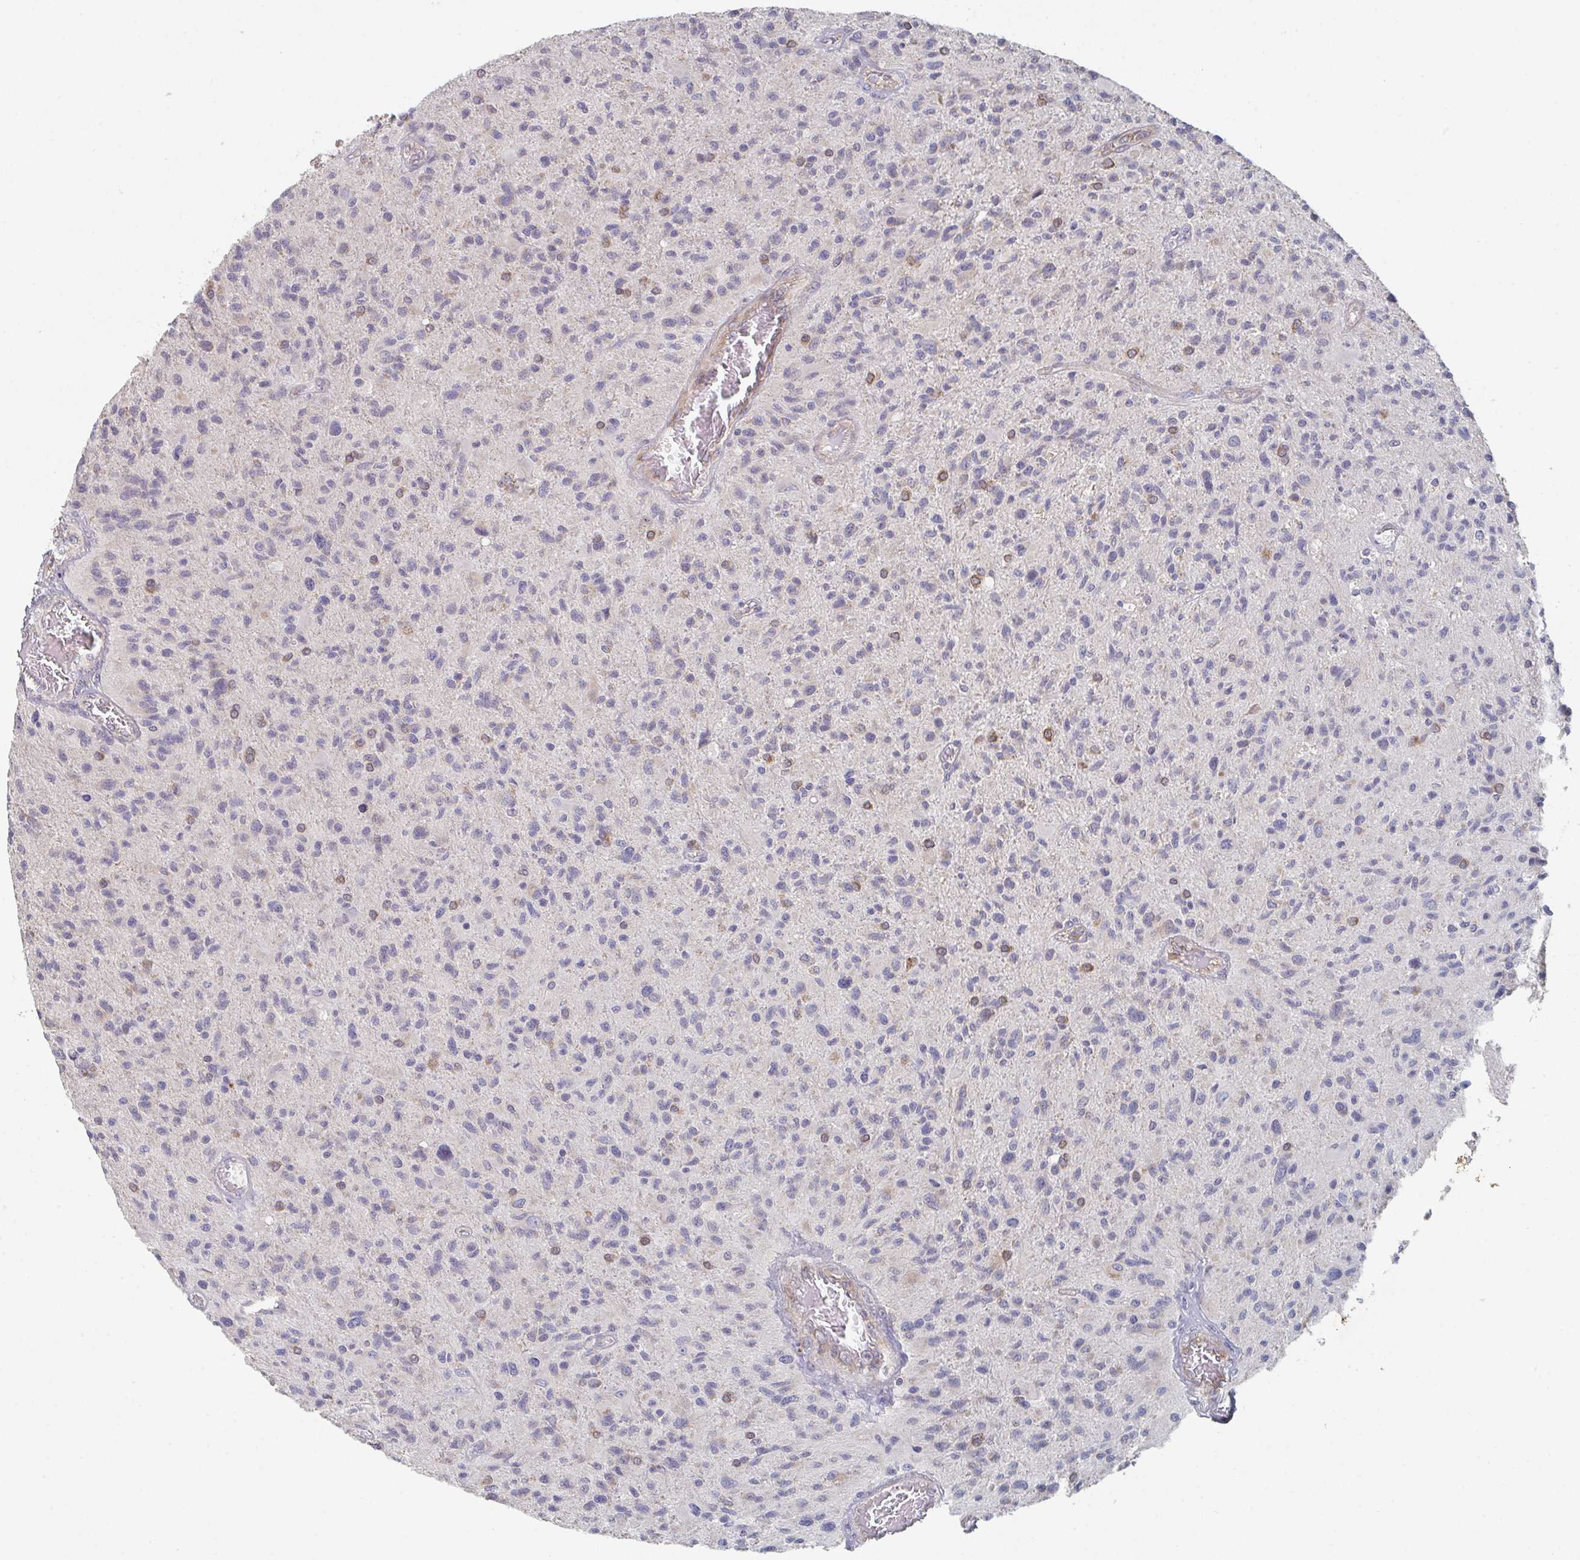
{"staining": {"intensity": "negative", "quantity": "none", "location": "none"}, "tissue": "glioma", "cell_type": "Tumor cells", "image_type": "cancer", "snomed": [{"axis": "morphology", "description": "Glioma, malignant, High grade"}, {"axis": "topography", "description": "Brain"}], "caption": "Malignant glioma (high-grade) was stained to show a protein in brown. There is no significant staining in tumor cells.", "gene": "ELOVL1", "patient": {"sex": "female", "age": 70}}